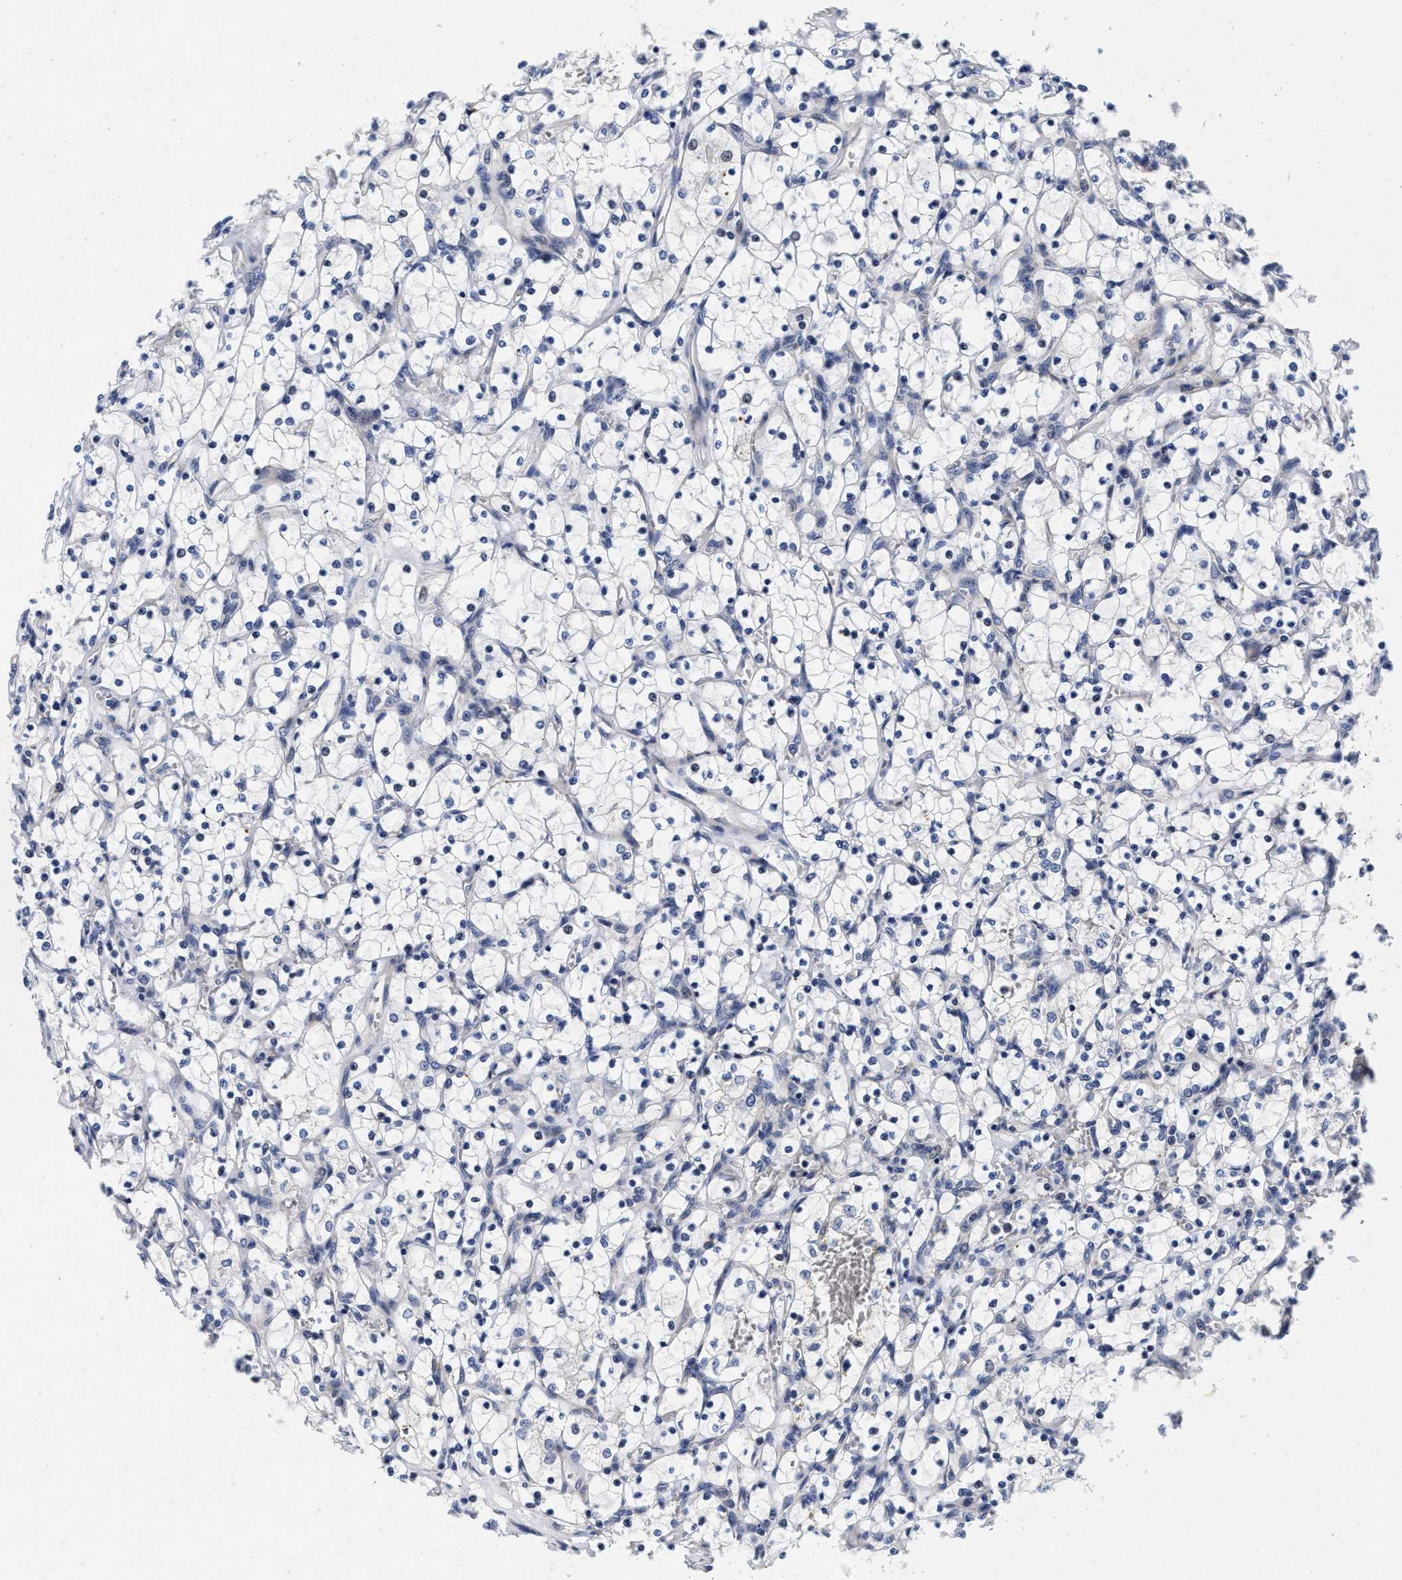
{"staining": {"intensity": "negative", "quantity": "none", "location": "none"}, "tissue": "renal cancer", "cell_type": "Tumor cells", "image_type": "cancer", "snomed": [{"axis": "morphology", "description": "Adenocarcinoma, NOS"}, {"axis": "topography", "description": "Kidney"}], "caption": "A micrograph of renal cancer stained for a protein displays no brown staining in tumor cells. (Immunohistochemistry (ihc), brightfield microscopy, high magnification).", "gene": "LAD1", "patient": {"sex": "female", "age": 69}}